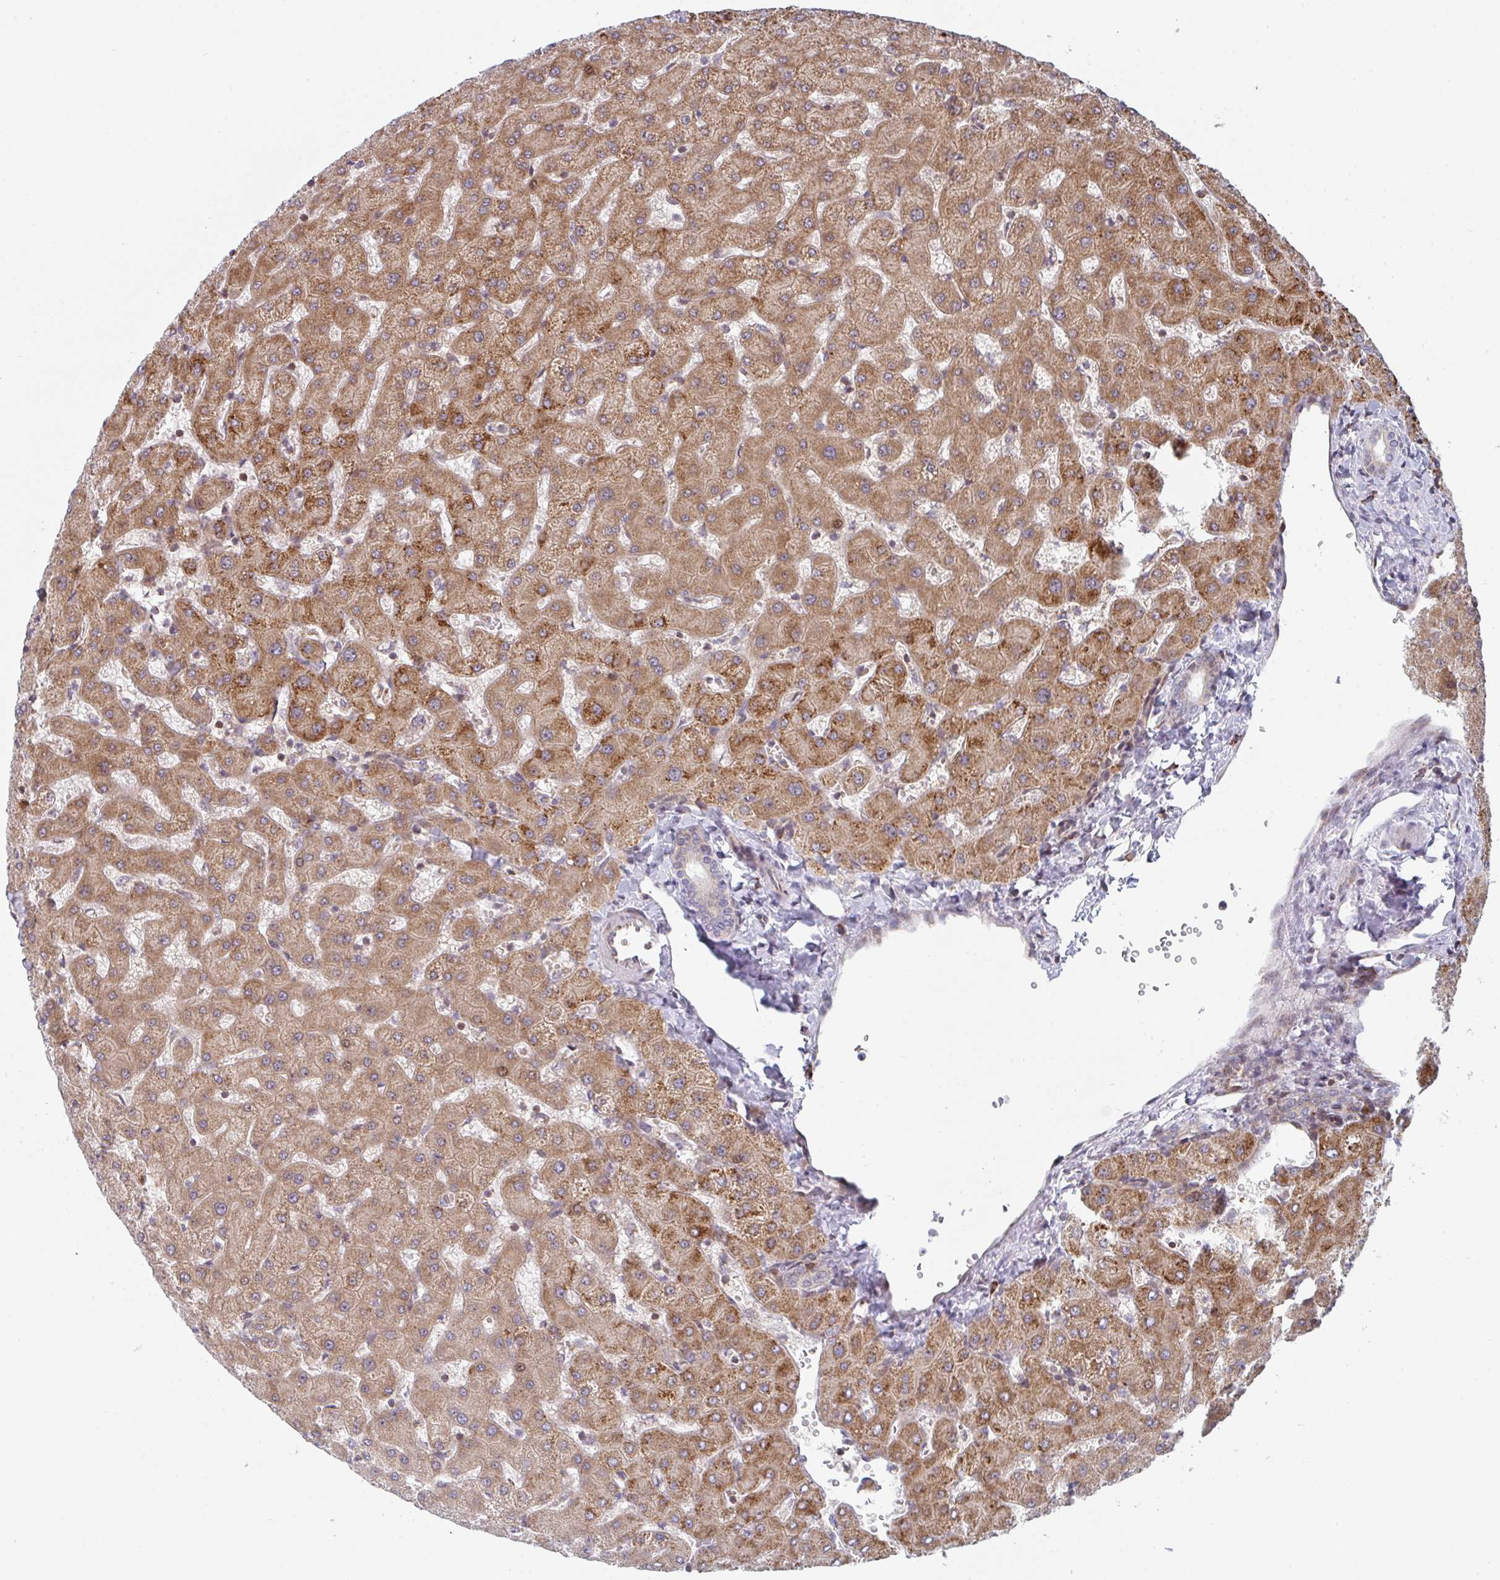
{"staining": {"intensity": "negative", "quantity": "none", "location": "none"}, "tissue": "liver", "cell_type": "Cholangiocytes", "image_type": "normal", "snomed": [{"axis": "morphology", "description": "Normal tissue, NOS"}, {"axis": "topography", "description": "Liver"}], "caption": "An immunohistochemistry histopathology image of benign liver is shown. There is no staining in cholangiocytes of liver. Brightfield microscopy of immunohistochemistry (IHC) stained with DAB (3,3'-diaminobenzidine) (brown) and hematoxylin (blue), captured at high magnification.", "gene": "PRKCH", "patient": {"sex": "female", "age": 63}}